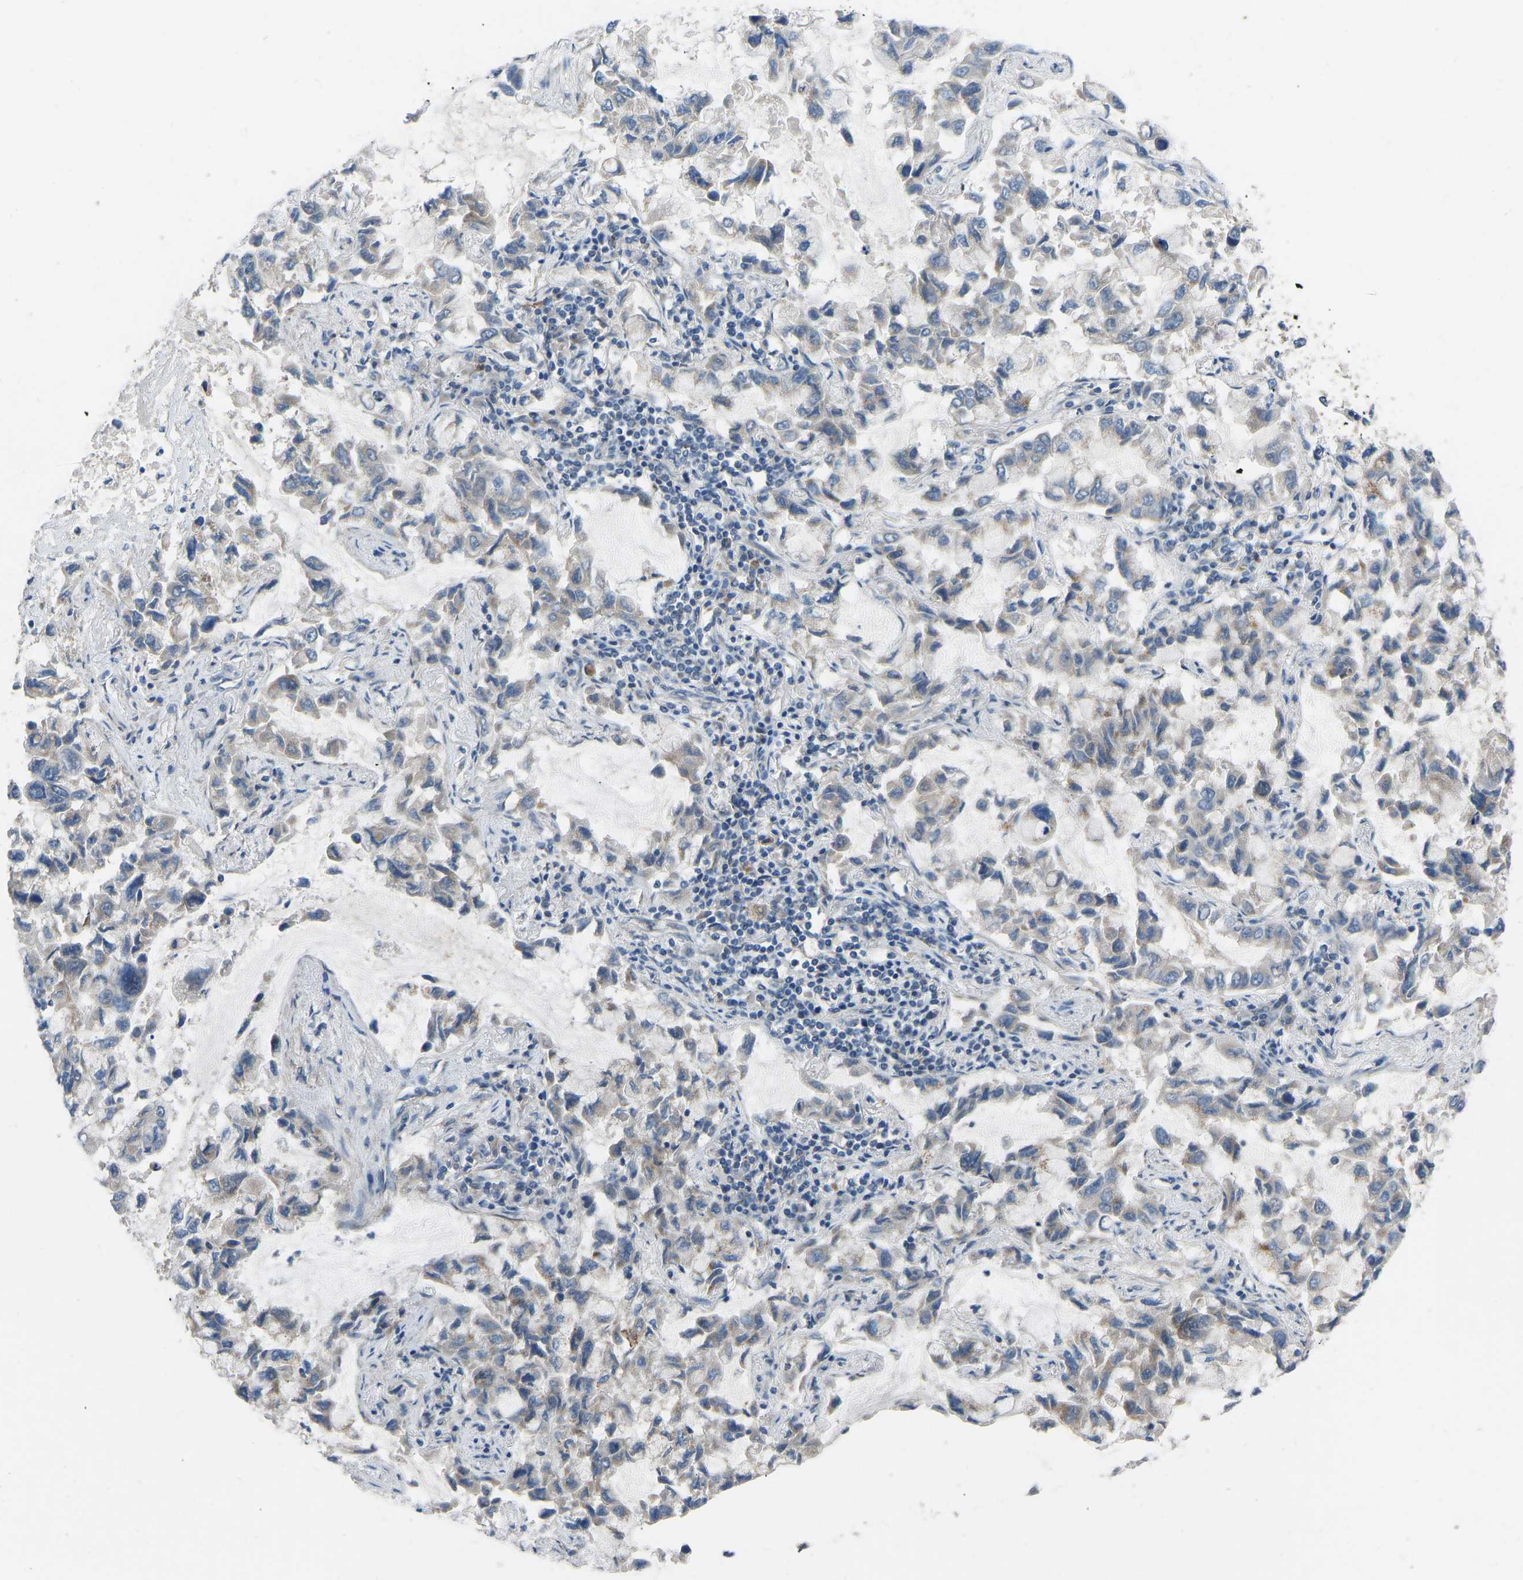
{"staining": {"intensity": "negative", "quantity": "none", "location": "none"}, "tissue": "lung cancer", "cell_type": "Tumor cells", "image_type": "cancer", "snomed": [{"axis": "morphology", "description": "Adenocarcinoma, NOS"}, {"axis": "topography", "description": "Lung"}], "caption": "The photomicrograph displays no significant expression in tumor cells of lung cancer (adenocarcinoma).", "gene": "CDK2AP1", "patient": {"sex": "male", "age": 64}}